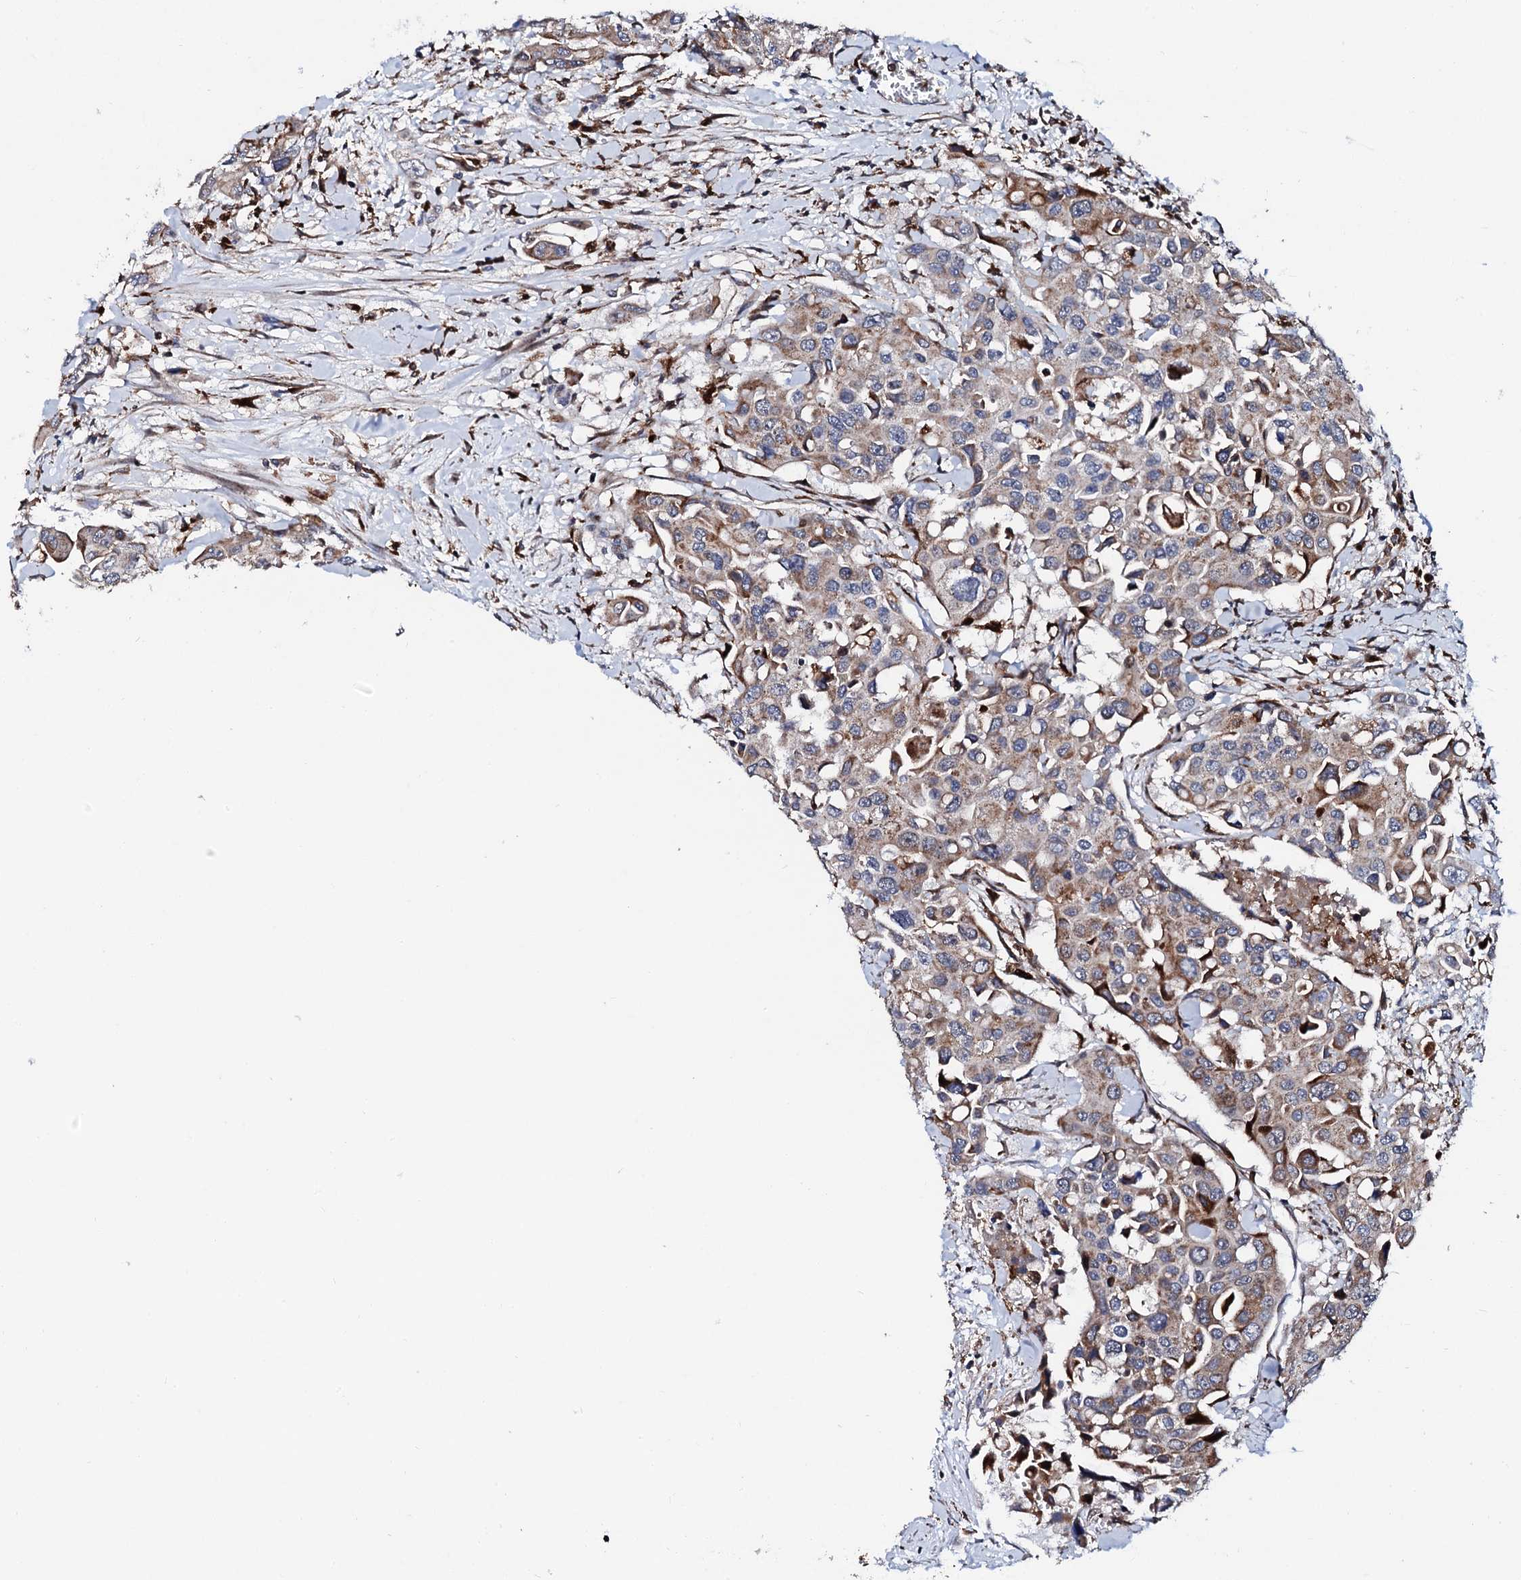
{"staining": {"intensity": "moderate", "quantity": ">75%", "location": "cytoplasmic/membranous"}, "tissue": "colorectal cancer", "cell_type": "Tumor cells", "image_type": "cancer", "snomed": [{"axis": "morphology", "description": "Adenocarcinoma, NOS"}, {"axis": "topography", "description": "Colon"}], "caption": "Brown immunohistochemical staining in colorectal cancer (adenocarcinoma) shows moderate cytoplasmic/membranous expression in approximately >75% of tumor cells.", "gene": "TCIRG1", "patient": {"sex": "male", "age": 77}}